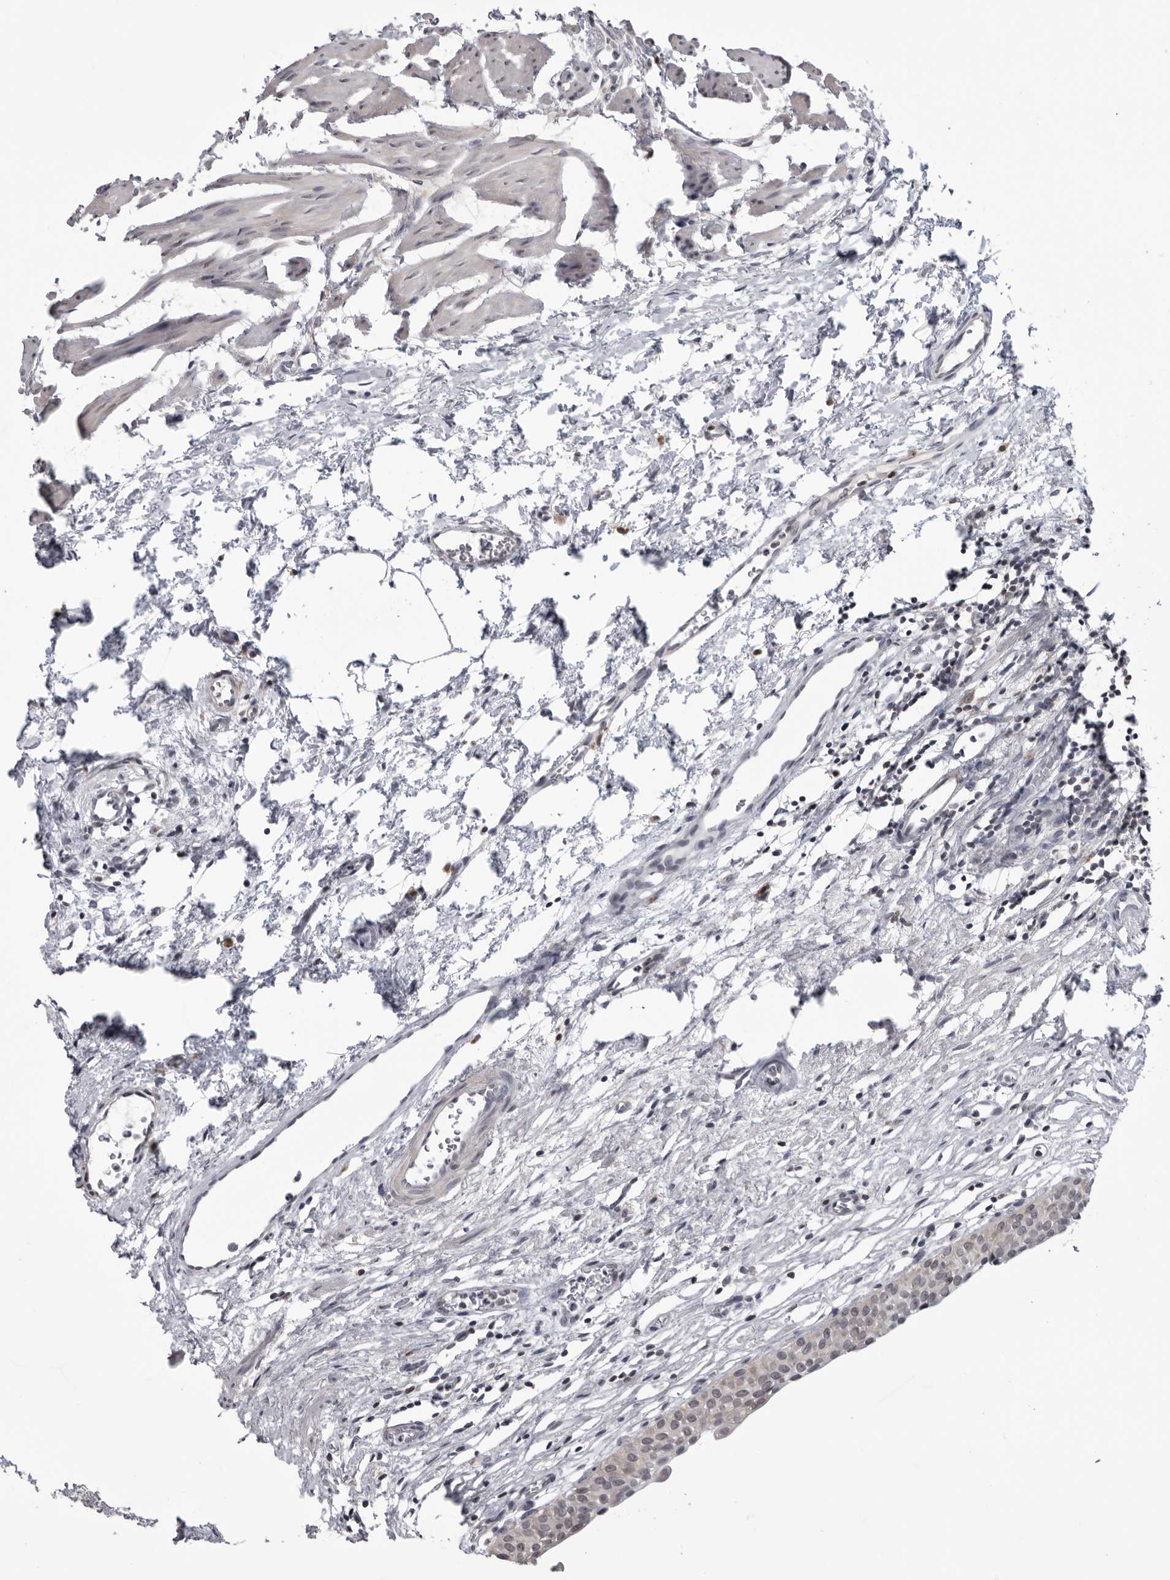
{"staining": {"intensity": "weak", "quantity": "25%-75%", "location": "nuclear"}, "tissue": "urinary bladder", "cell_type": "Urothelial cells", "image_type": "normal", "snomed": [{"axis": "morphology", "description": "Normal tissue, NOS"}, {"axis": "morphology", "description": "Urothelial carcinoma, High grade"}, {"axis": "topography", "description": "Urinary bladder"}], "caption": "A brown stain highlights weak nuclear expression of a protein in urothelial cells of unremarkable human urinary bladder.", "gene": "PDCL3", "patient": {"sex": "female", "age": 60}}